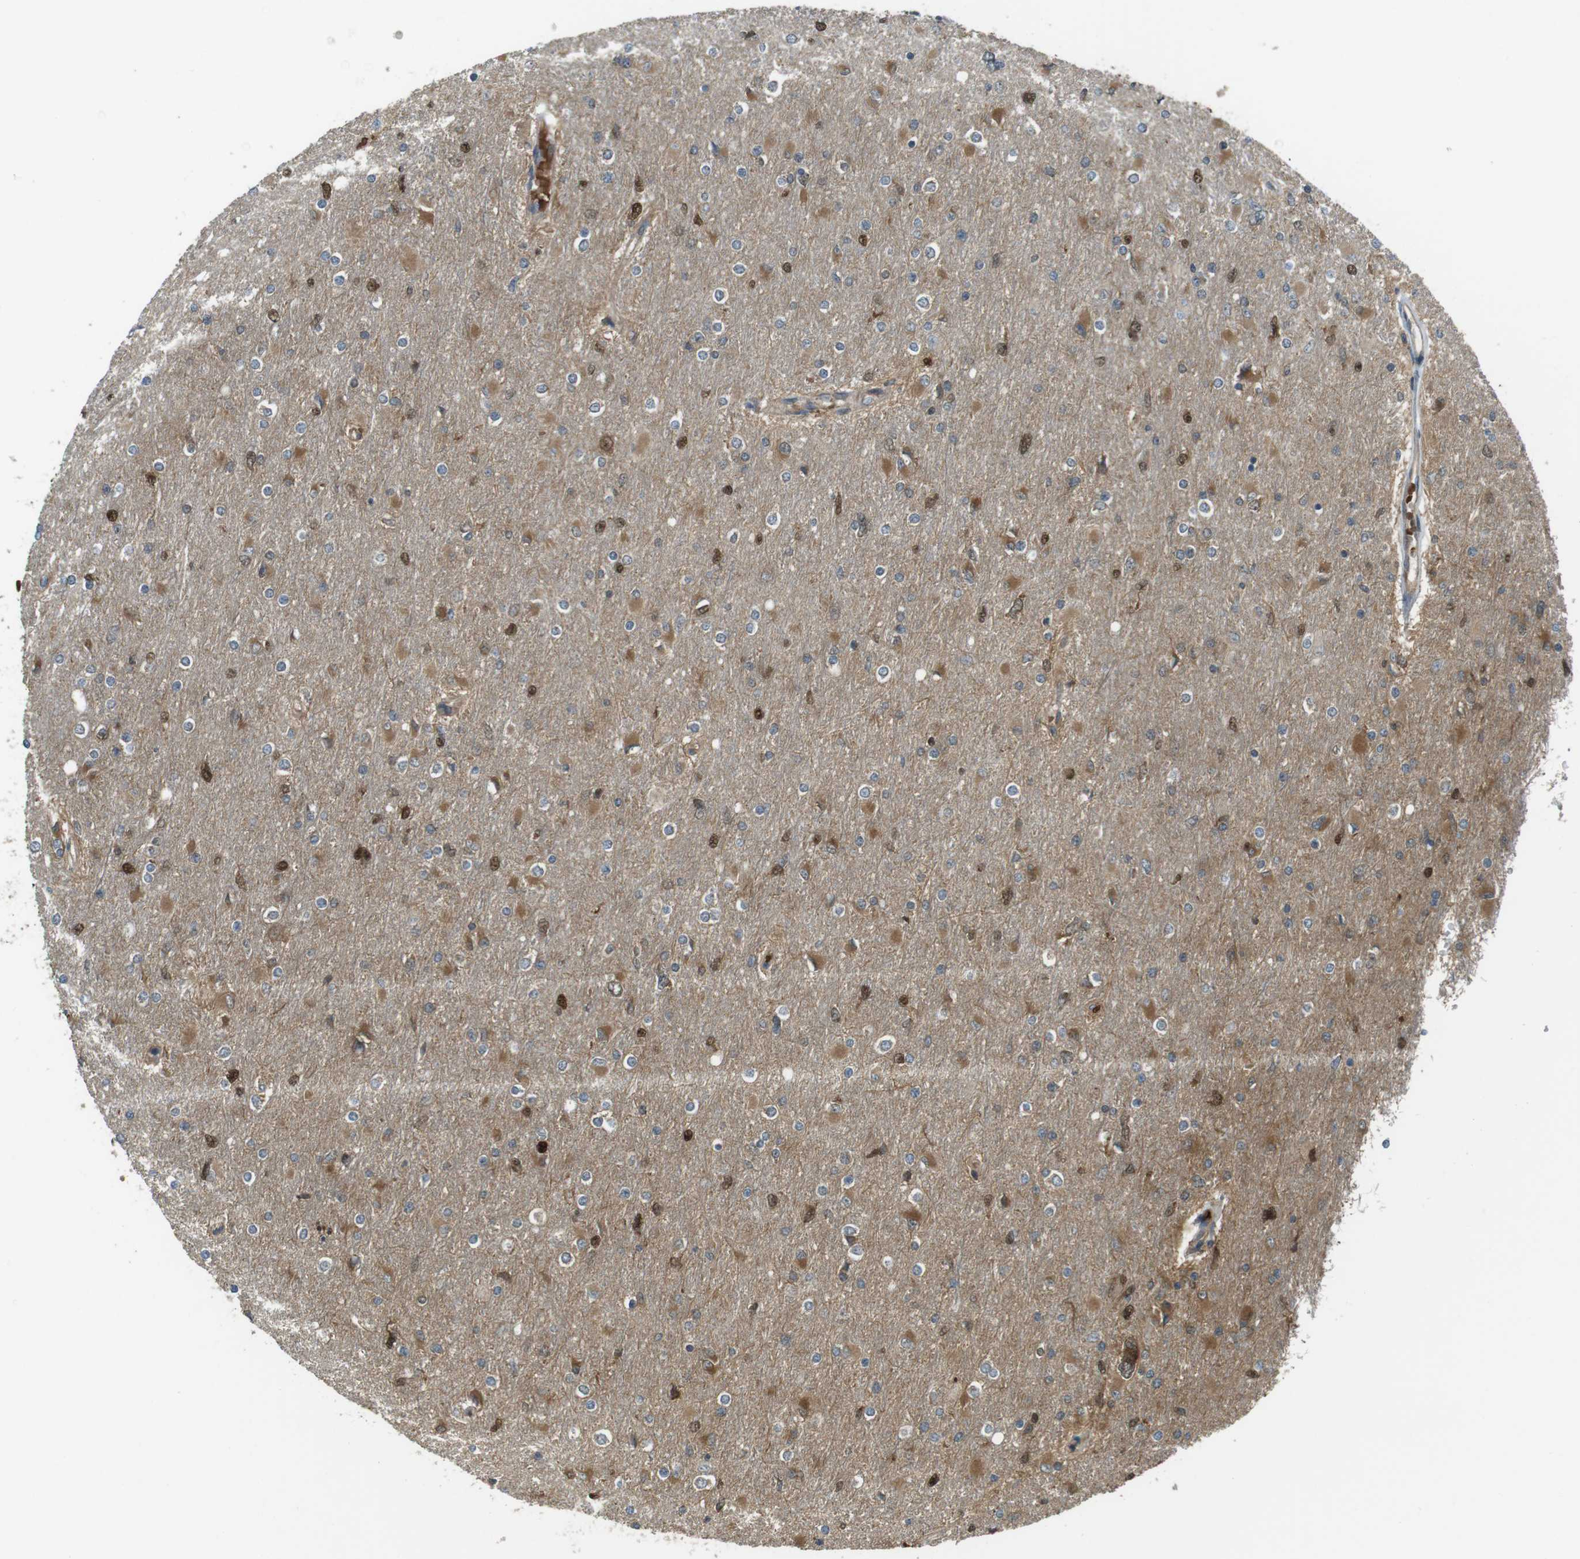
{"staining": {"intensity": "moderate", "quantity": "25%-75%", "location": "cytoplasmic/membranous,nuclear"}, "tissue": "glioma", "cell_type": "Tumor cells", "image_type": "cancer", "snomed": [{"axis": "morphology", "description": "Glioma, malignant, High grade"}, {"axis": "topography", "description": "Cerebral cortex"}], "caption": "The image shows staining of glioma, revealing moderate cytoplasmic/membranous and nuclear protein staining (brown color) within tumor cells. The protein is shown in brown color, while the nuclei are stained blue.", "gene": "LRRC3B", "patient": {"sex": "female", "age": 36}}